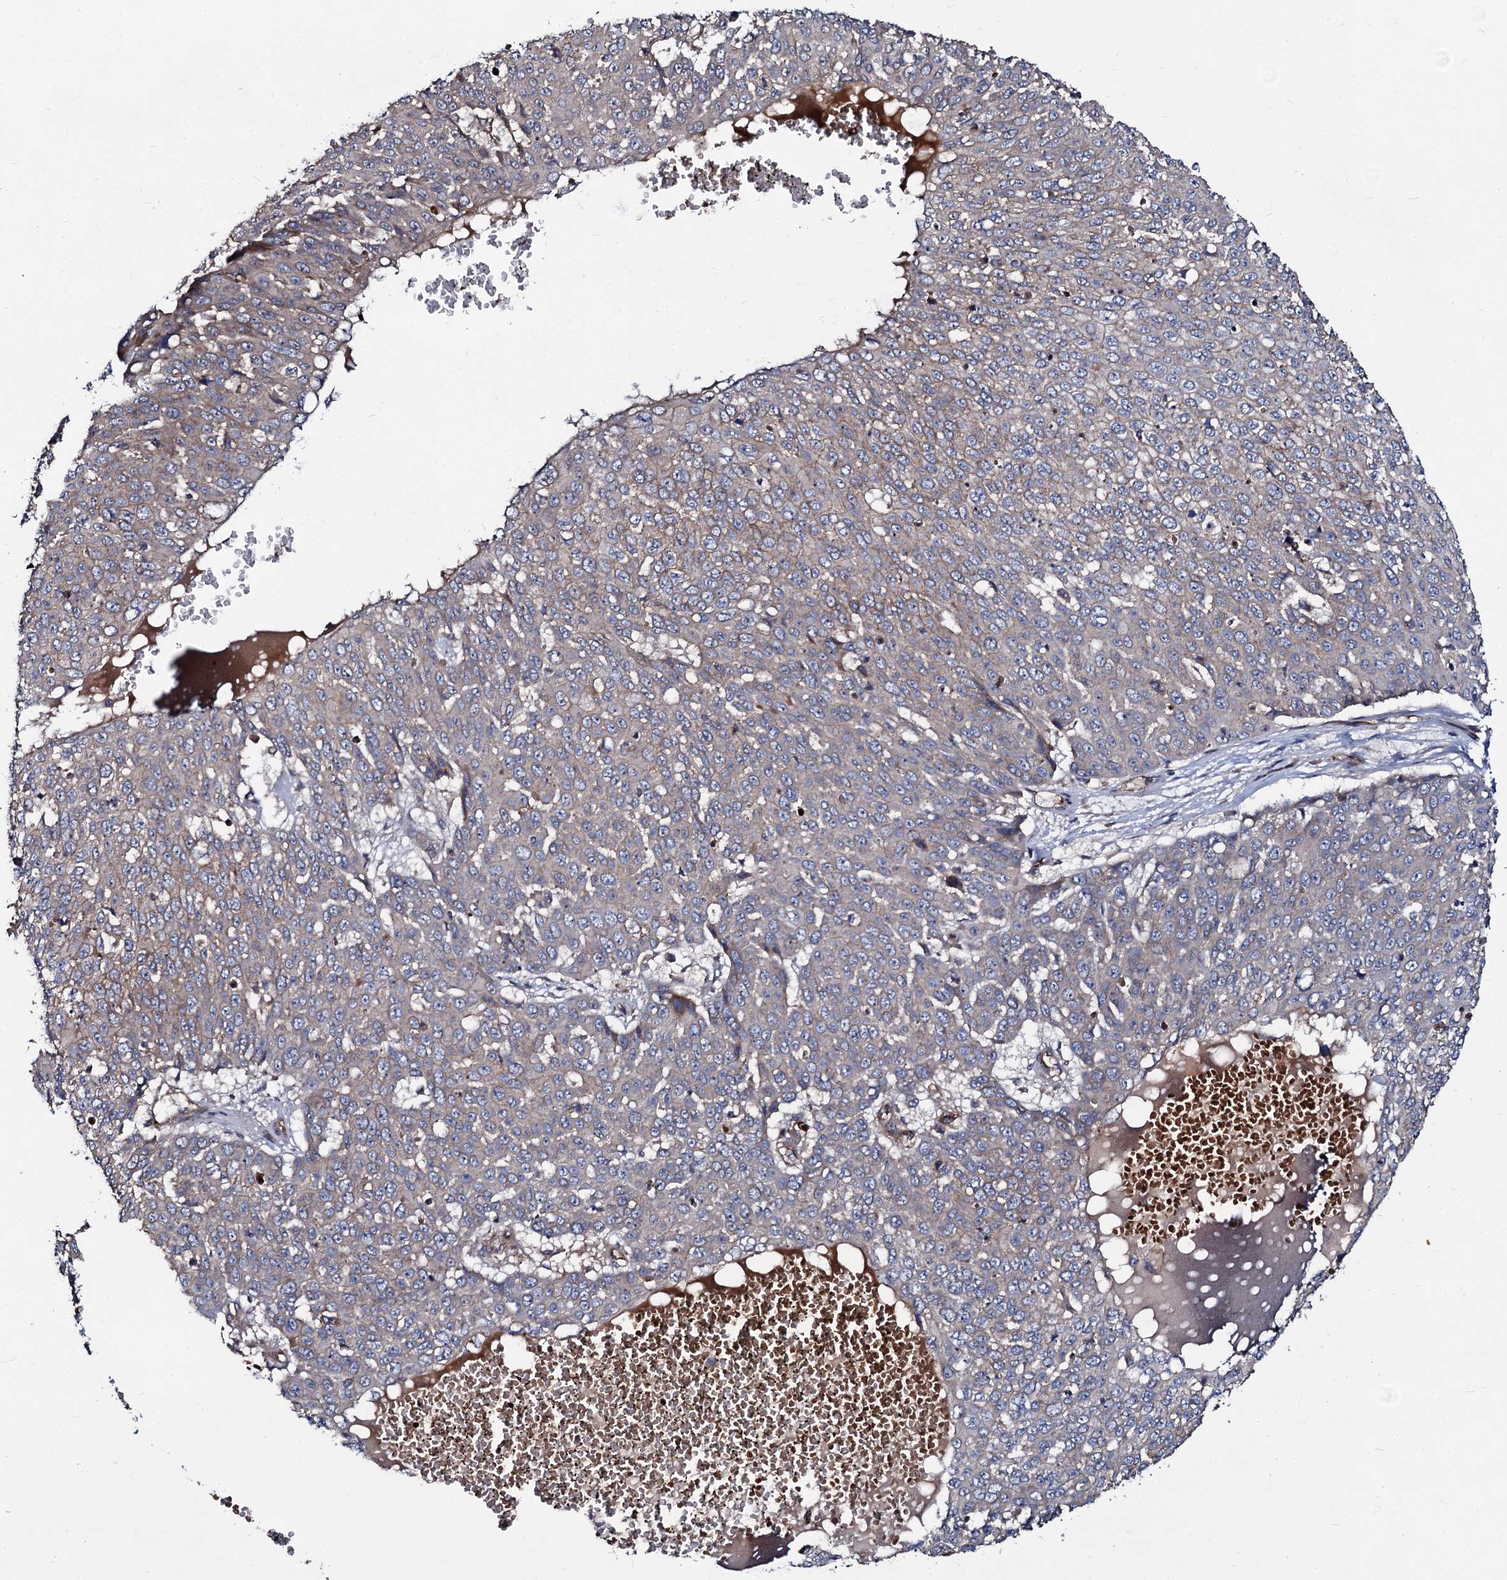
{"staining": {"intensity": "moderate", "quantity": "<25%", "location": "cytoplasmic/membranous"}, "tissue": "skin cancer", "cell_type": "Tumor cells", "image_type": "cancer", "snomed": [{"axis": "morphology", "description": "Squamous cell carcinoma, NOS"}, {"axis": "topography", "description": "Skin"}], "caption": "Human skin squamous cell carcinoma stained with a protein marker displays moderate staining in tumor cells.", "gene": "KXD1", "patient": {"sex": "male", "age": 71}}